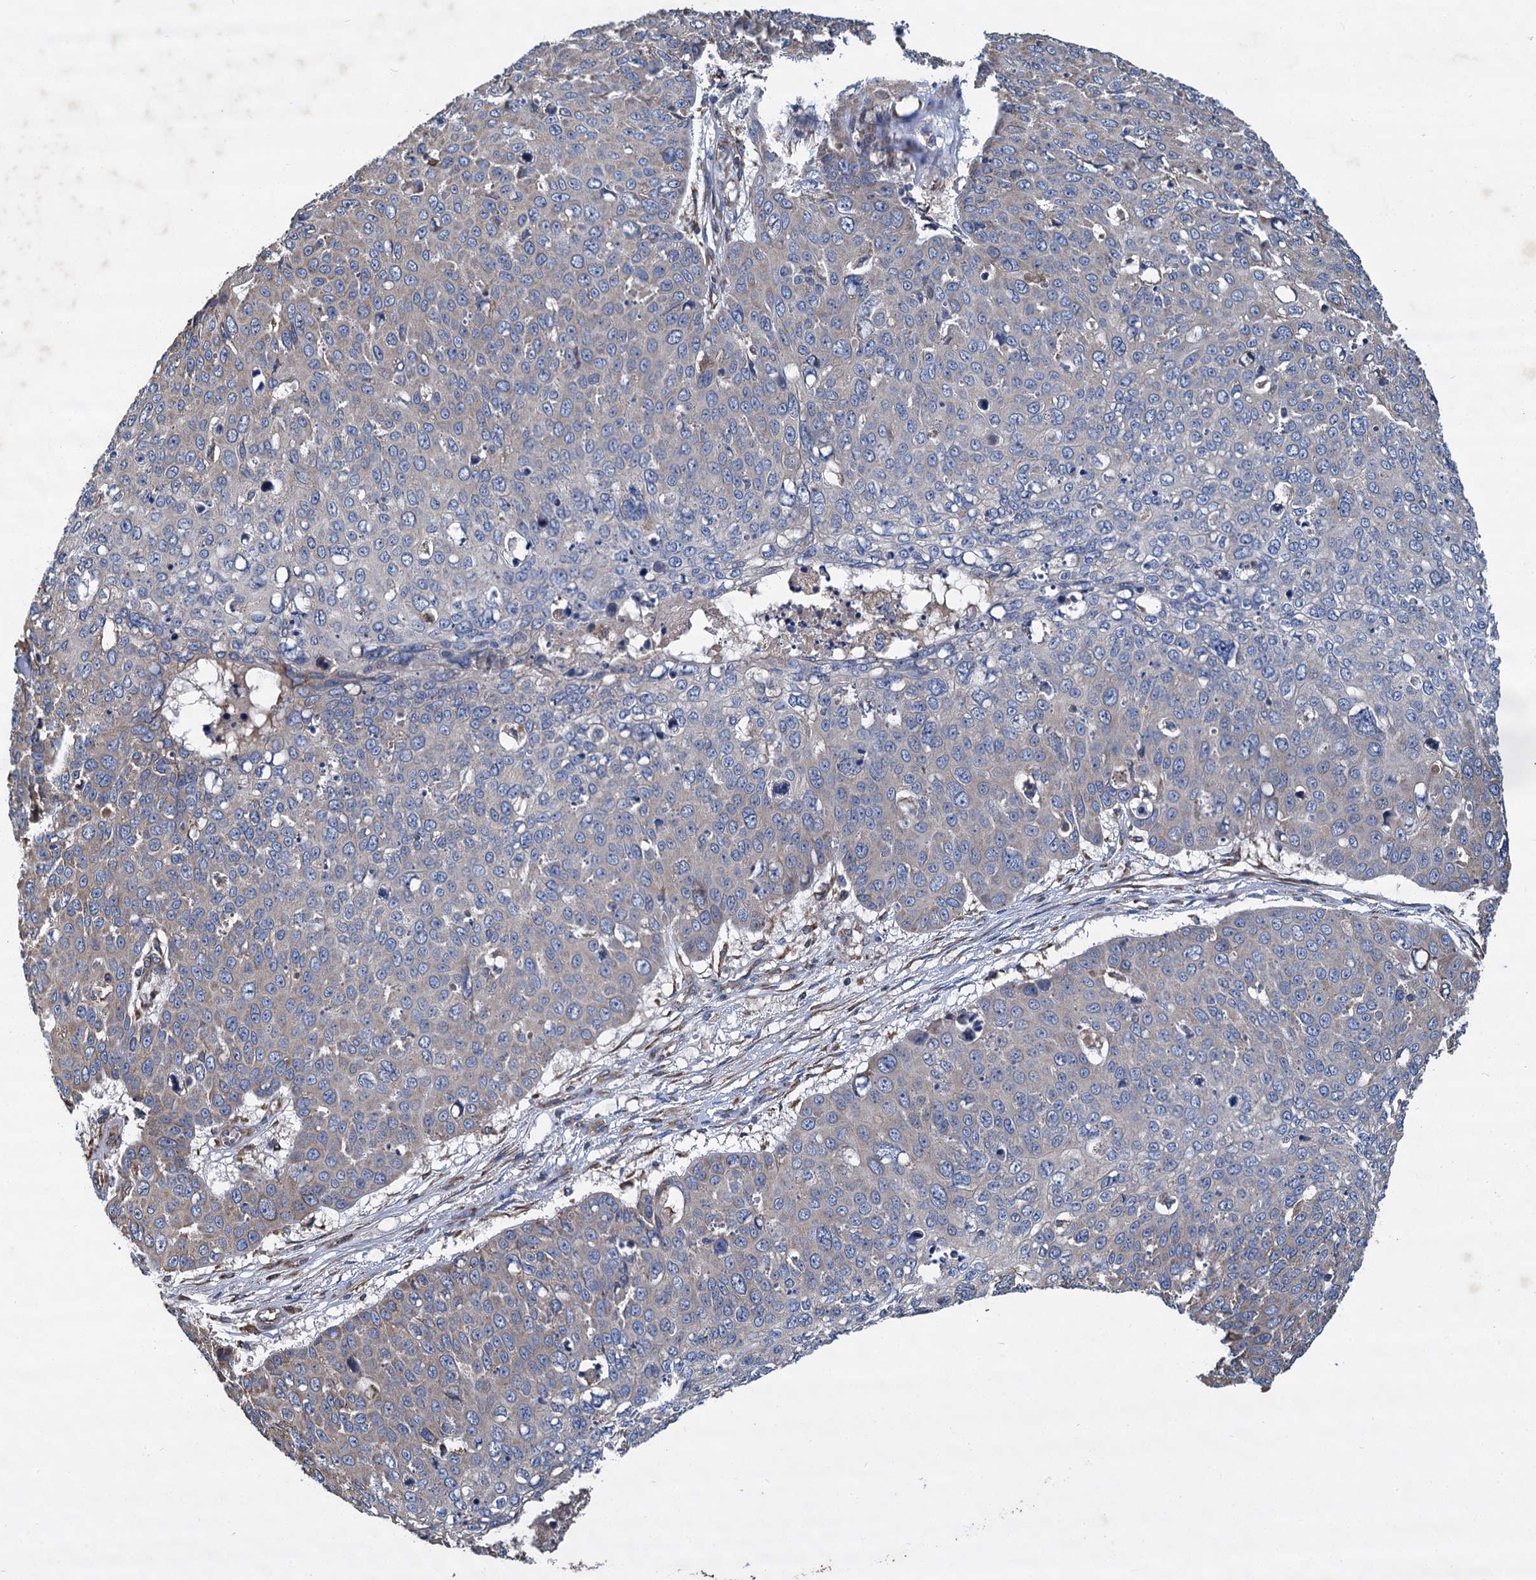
{"staining": {"intensity": "negative", "quantity": "none", "location": "none"}, "tissue": "skin cancer", "cell_type": "Tumor cells", "image_type": "cancer", "snomed": [{"axis": "morphology", "description": "Squamous cell carcinoma, NOS"}, {"axis": "topography", "description": "Skin"}], "caption": "Protein analysis of squamous cell carcinoma (skin) exhibits no significant positivity in tumor cells.", "gene": "LINS1", "patient": {"sex": "male", "age": 71}}